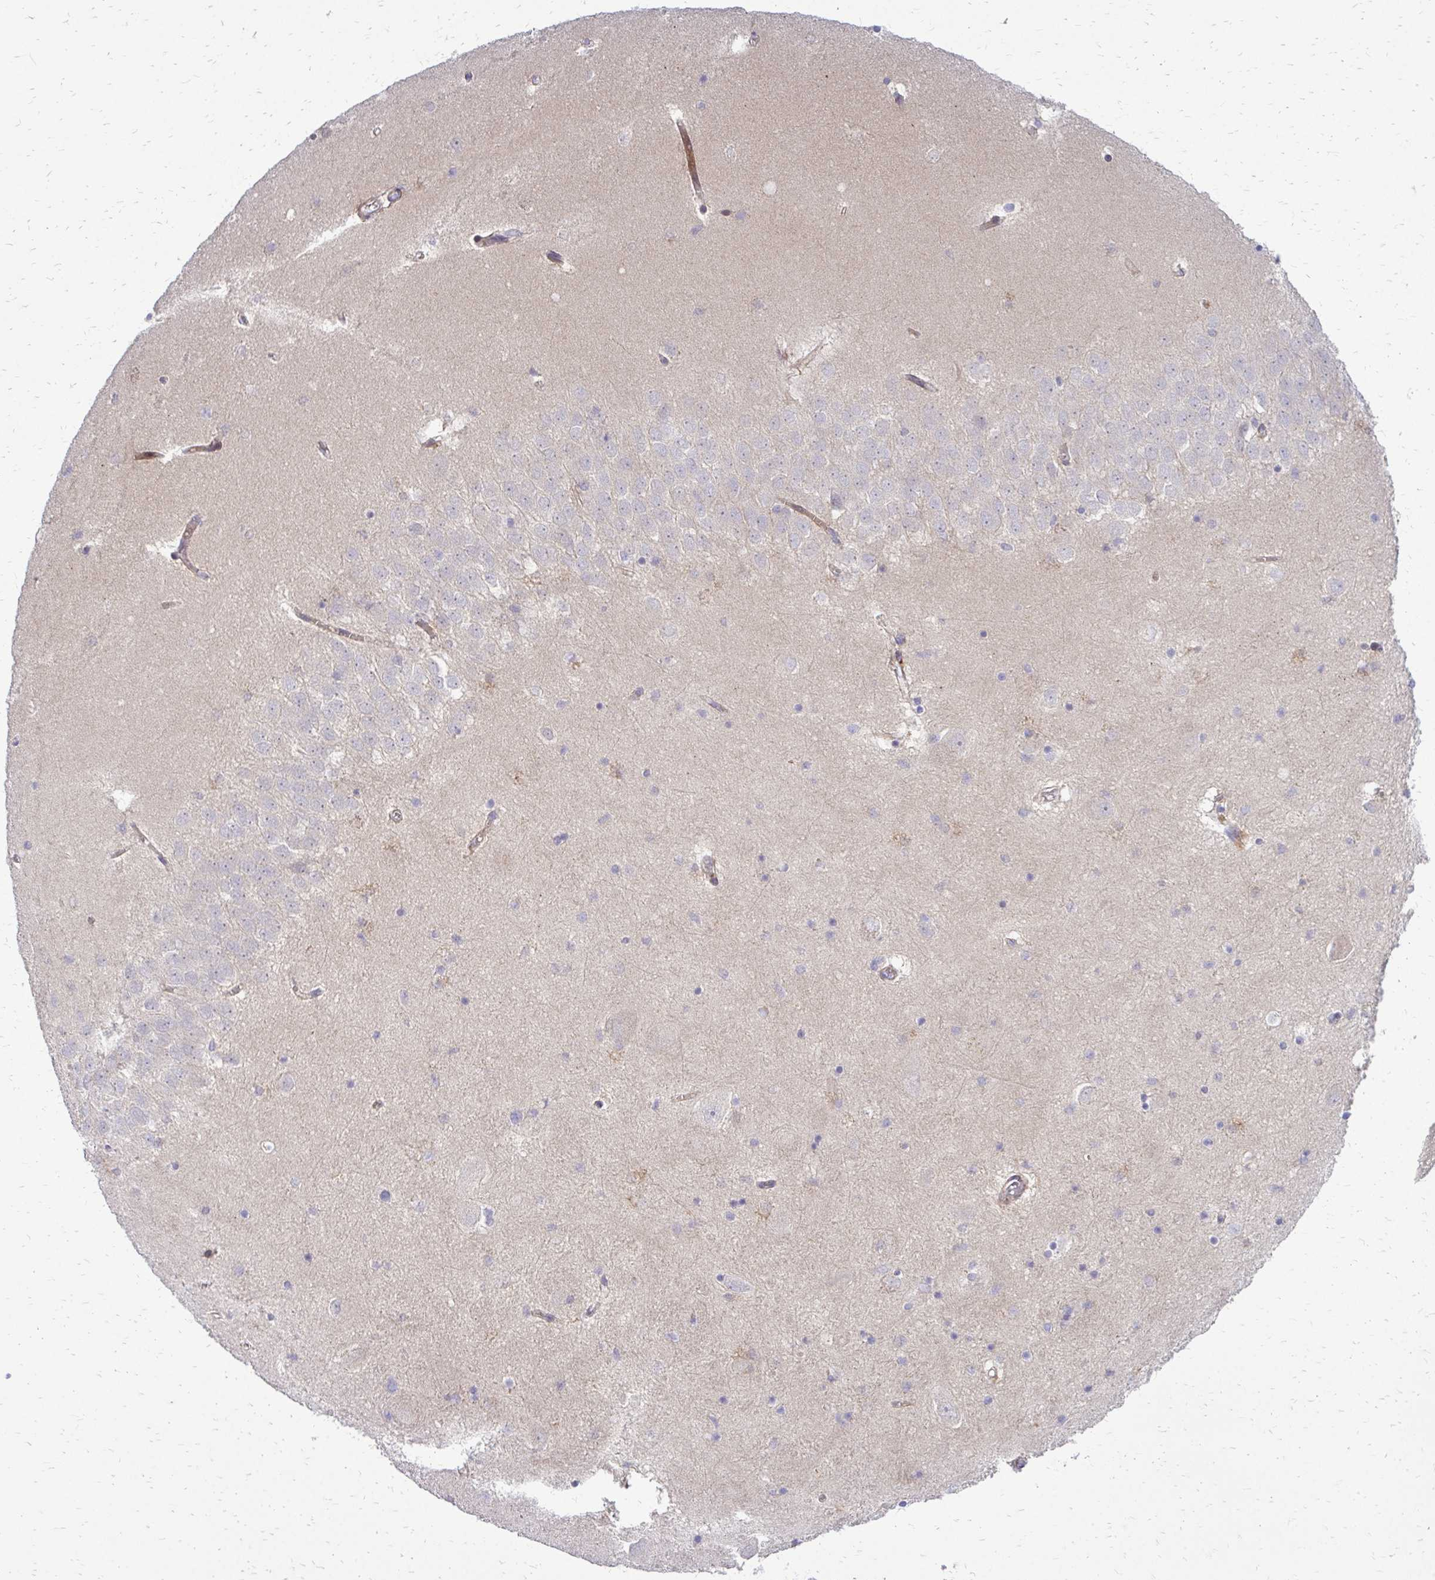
{"staining": {"intensity": "negative", "quantity": "none", "location": "none"}, "tissue": "hippocampus", "cell_type": "Glial cells", "image_type": "normal", "snomed": [{"axis": "morphology", "description": "Normal tissue, NOS"}, {"axis": "topography", "description": "Hippocampus"}], "caption": "This is a micrograph of immunohistochemistry staining of benign hippocampus, which shows no positivity in glial cells.", "gene": "PPDPFL", "patient": {"sex": "male", "age": 58}}